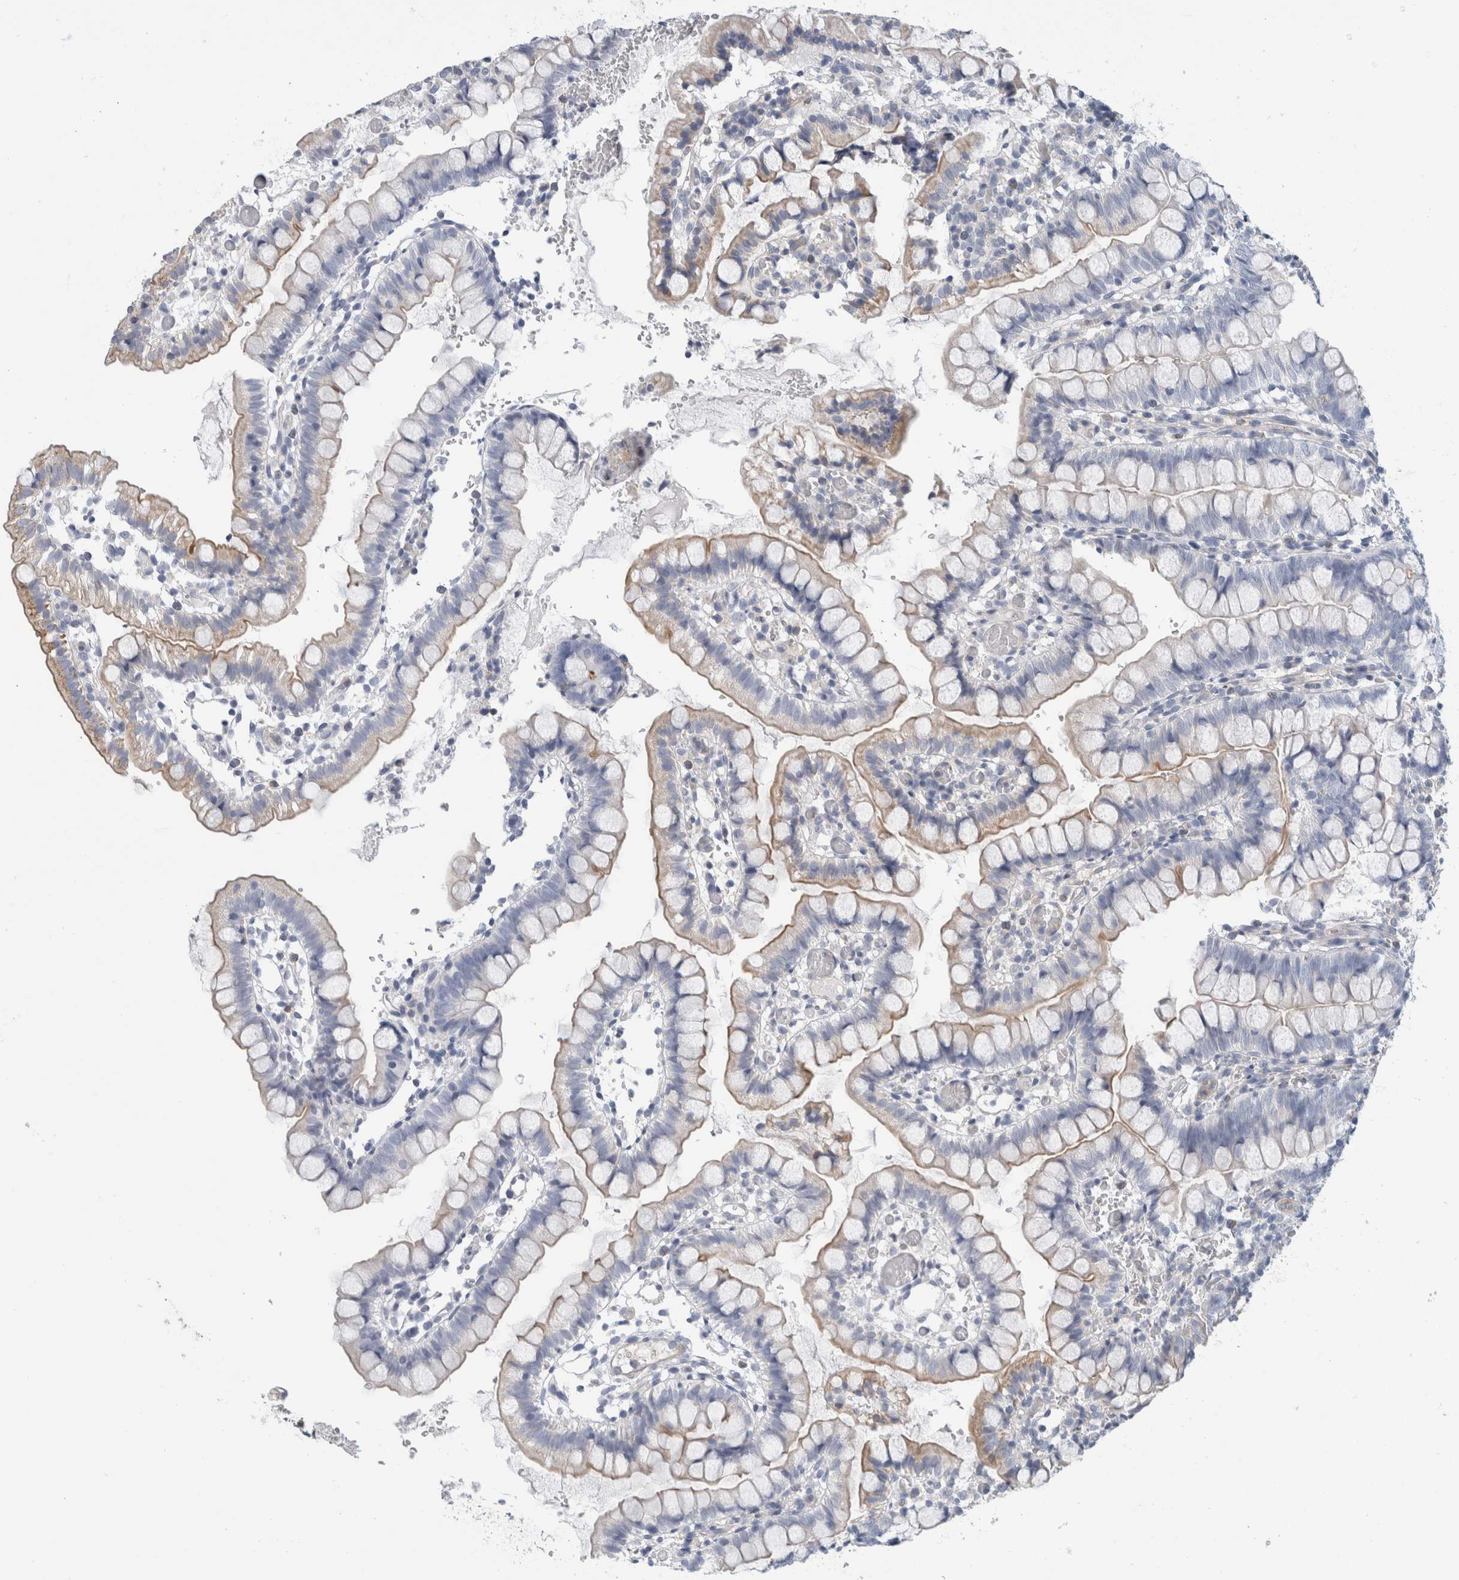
{"staining": {"intensity": "weak", "quantity": "<25%", "location": "cytoplasmic/membranous"}, "tissue": "small intestine", "cell_type": "Glandular cells", "image_type": "normal", "snomed": [{"axis": "morphology", "description": "Normal tissue, NOS"}, {"axis": "morphology", "description": "Developmental malformation"}, {"axis": "topography", "description": "Small intestine"}], "caption": "Small intestine stained for a protein using immunohistochemistry reveals no expression glandular cells.", "gene": "CD55", "patient": {"sex": "male"}}